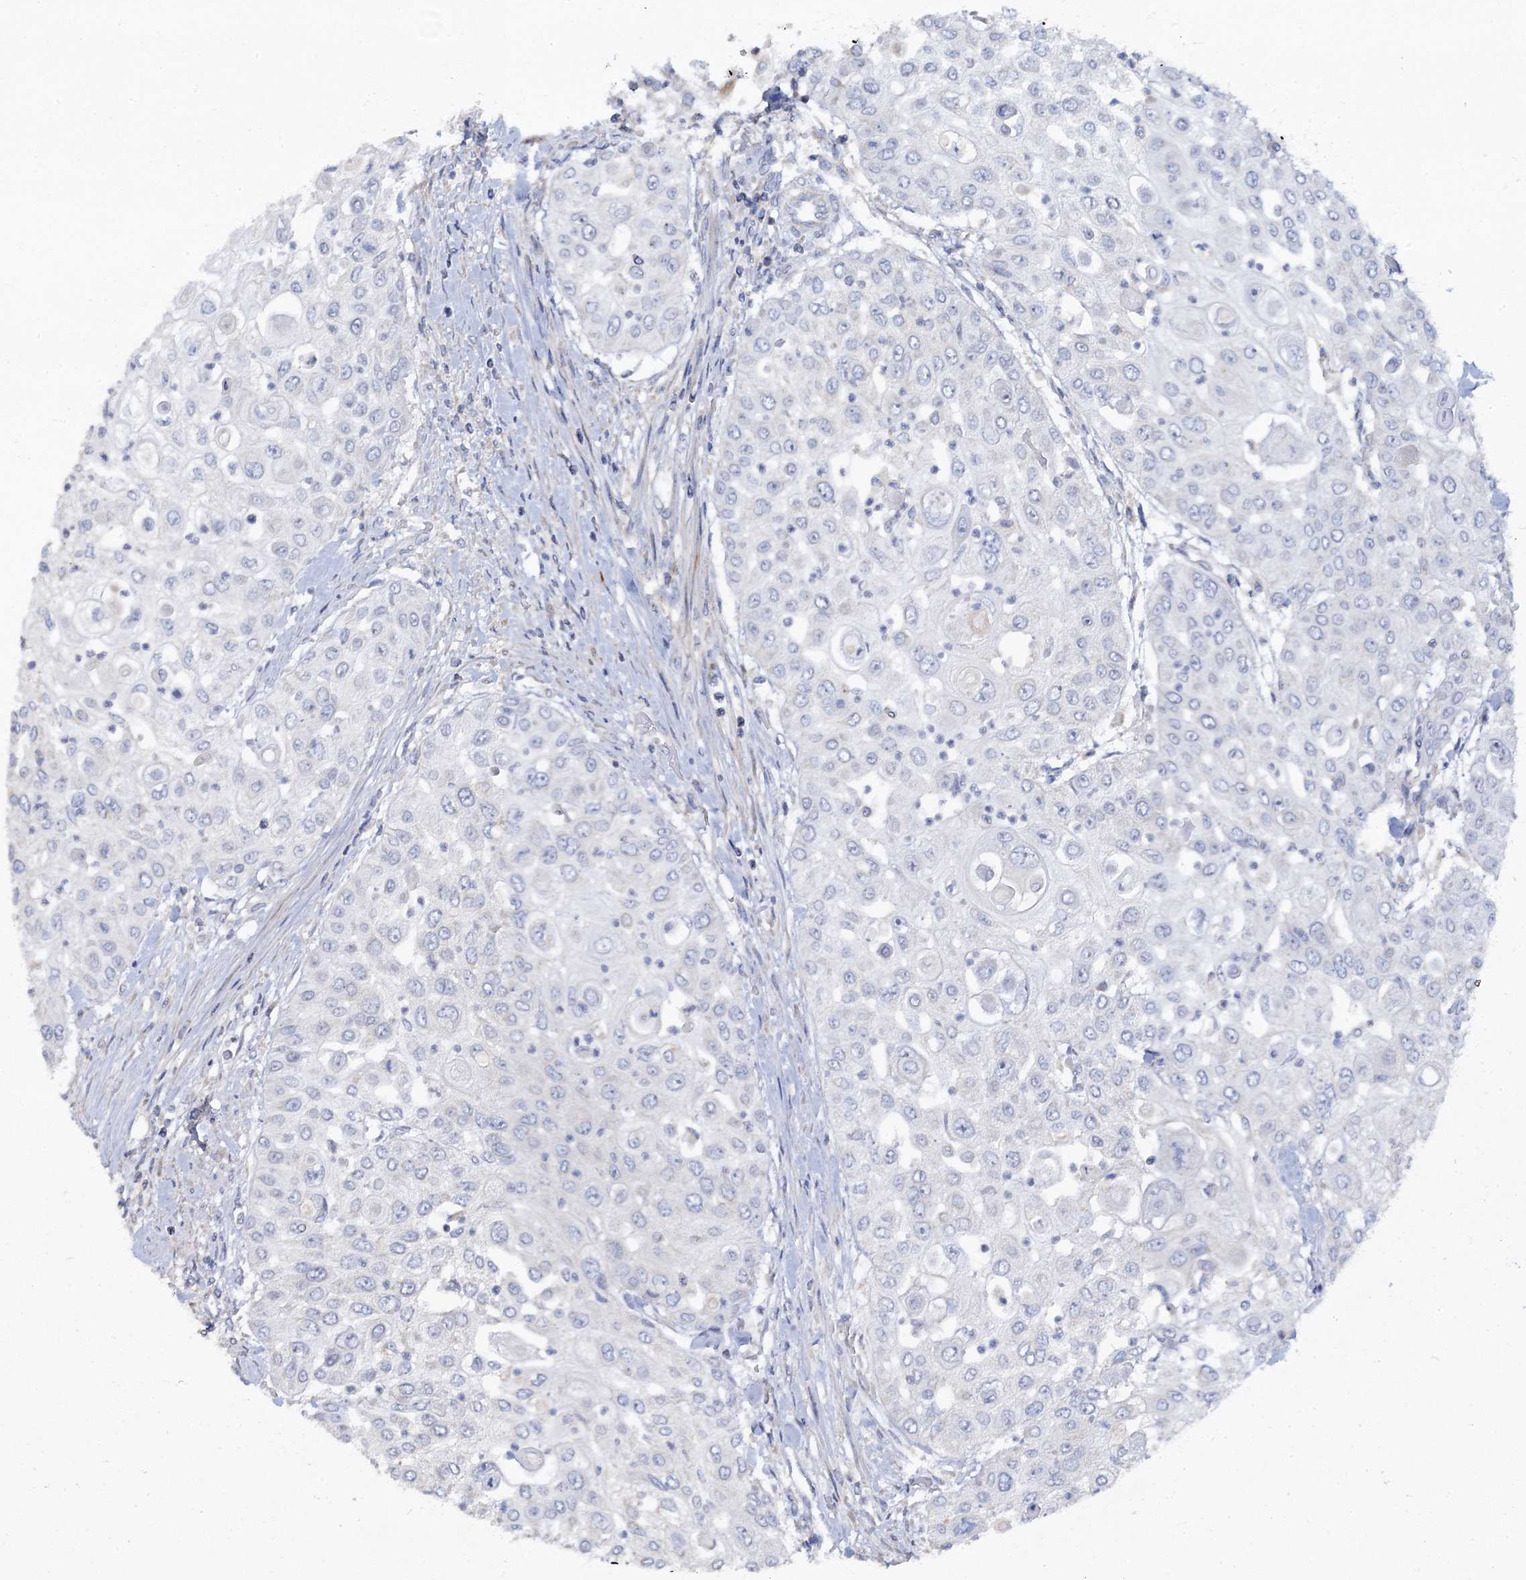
{"staining": {"intensity": "negative", "quantity": "none", "location": "none"}, "tissue": "urothelial cancer", "cell_type": "Tumor cells", "image_type": "cancer", "snomed": [{"axis": "morphology", "description": "Urothelial carcinoma, High grade"}, {"axis": "topography", "description": "Urinary bladder"}], "caption": "High magnification brightfield microscopy of urothelial cancer stained with DAB (brown) and counterstained with hematoxylin (blue): tumor cells show no significant positivity.", "gene": "PLLP", "patient": {"sex": "female", "age": 79}}